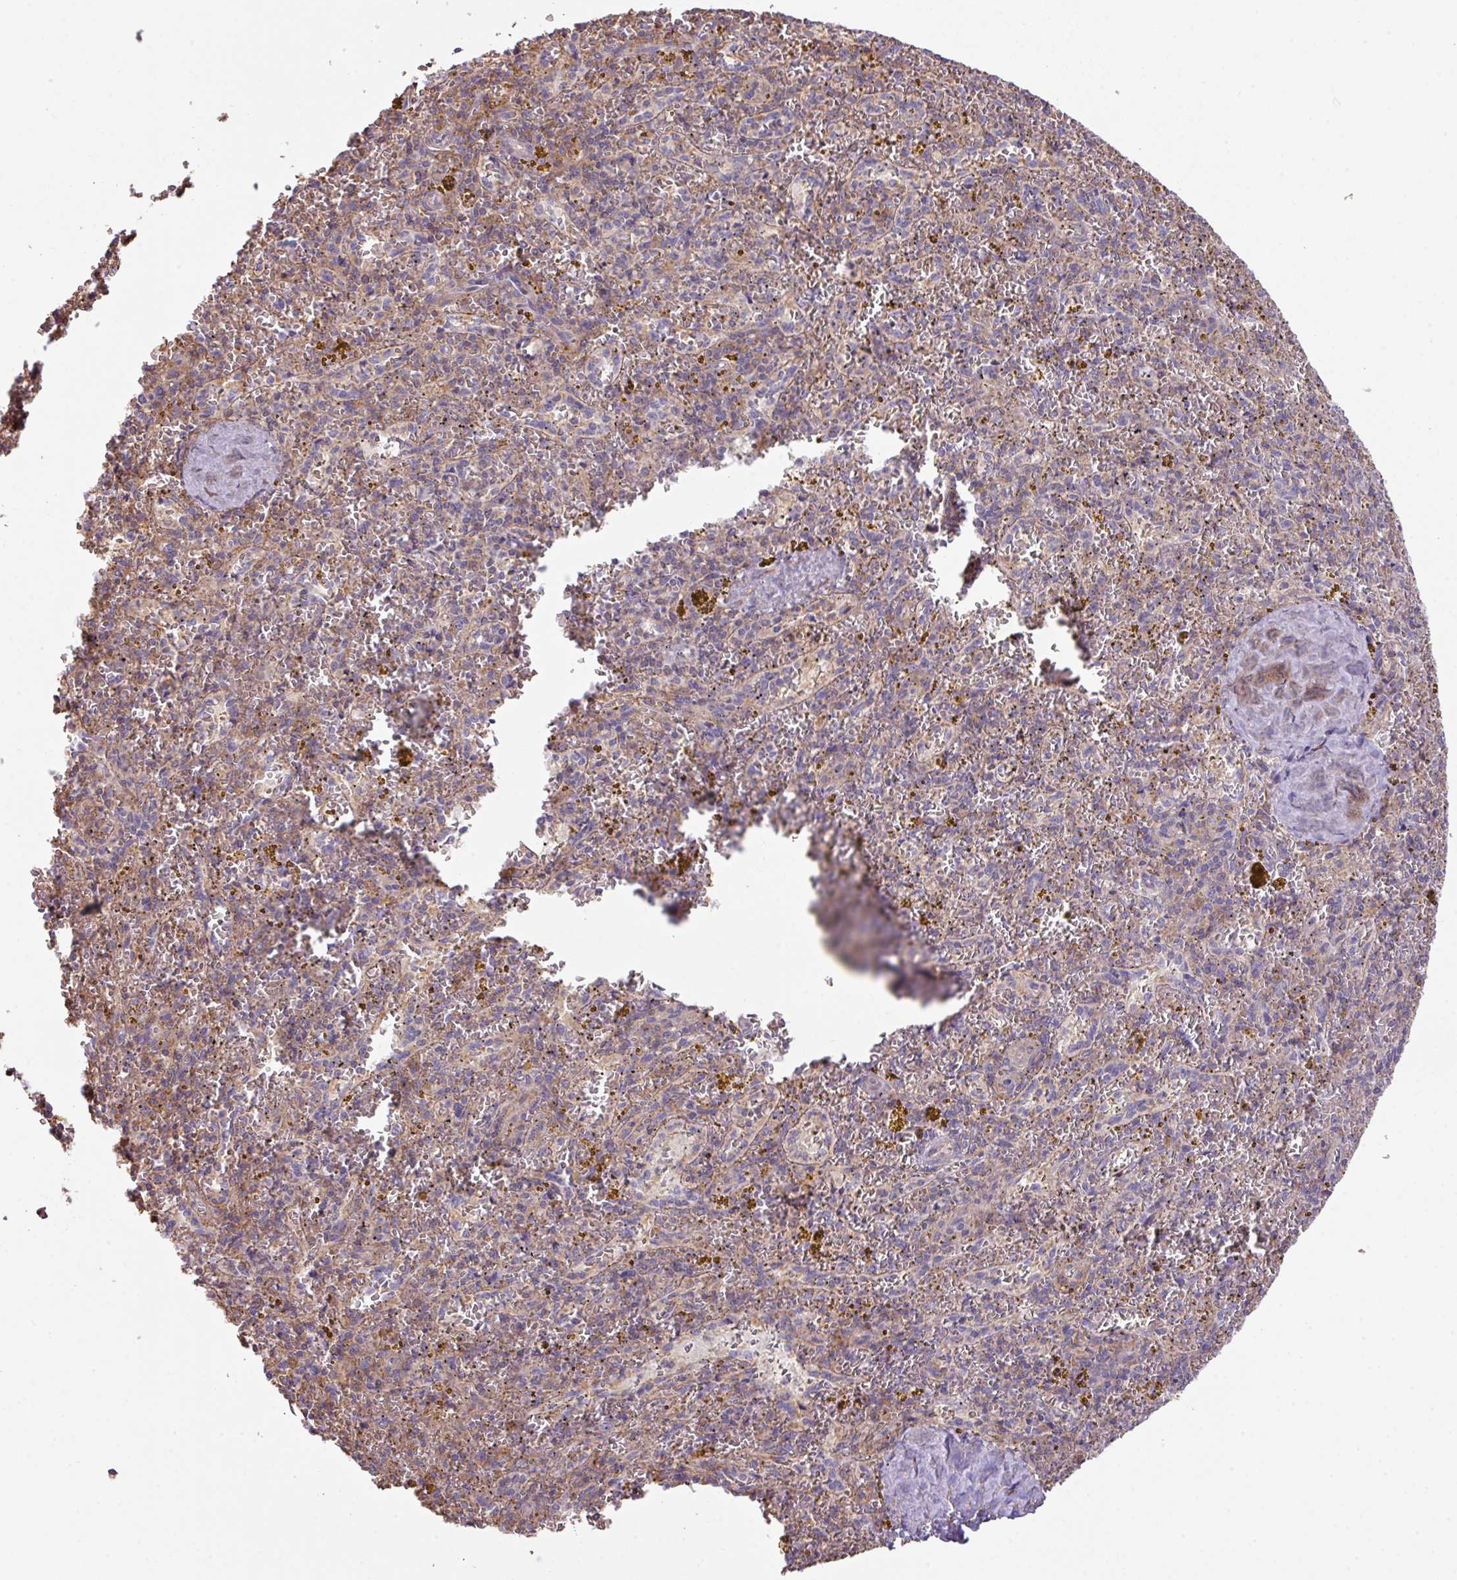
{"staining": {"intensity": "weak", "quantity": "25%-75%", "location": "cytoplasmic/membranous"}, "tissue": "spleen", "cell_type": "Cells in red pulp", "image_type": "normal", "snomed": [{"axis": "morphology", "description": "Normal tissue, NOS"}, {"axis": "topography", "description": "Spleen"}], "caption": "IHC image of benign spleen stained for a protein (brown), which displays low levels of weak cytoplasmic/membranous staining in approximately 25%-75% of cells in red pulp.", "gene": "LRRC41", "patient": {"sex": "male", "age": 57}}